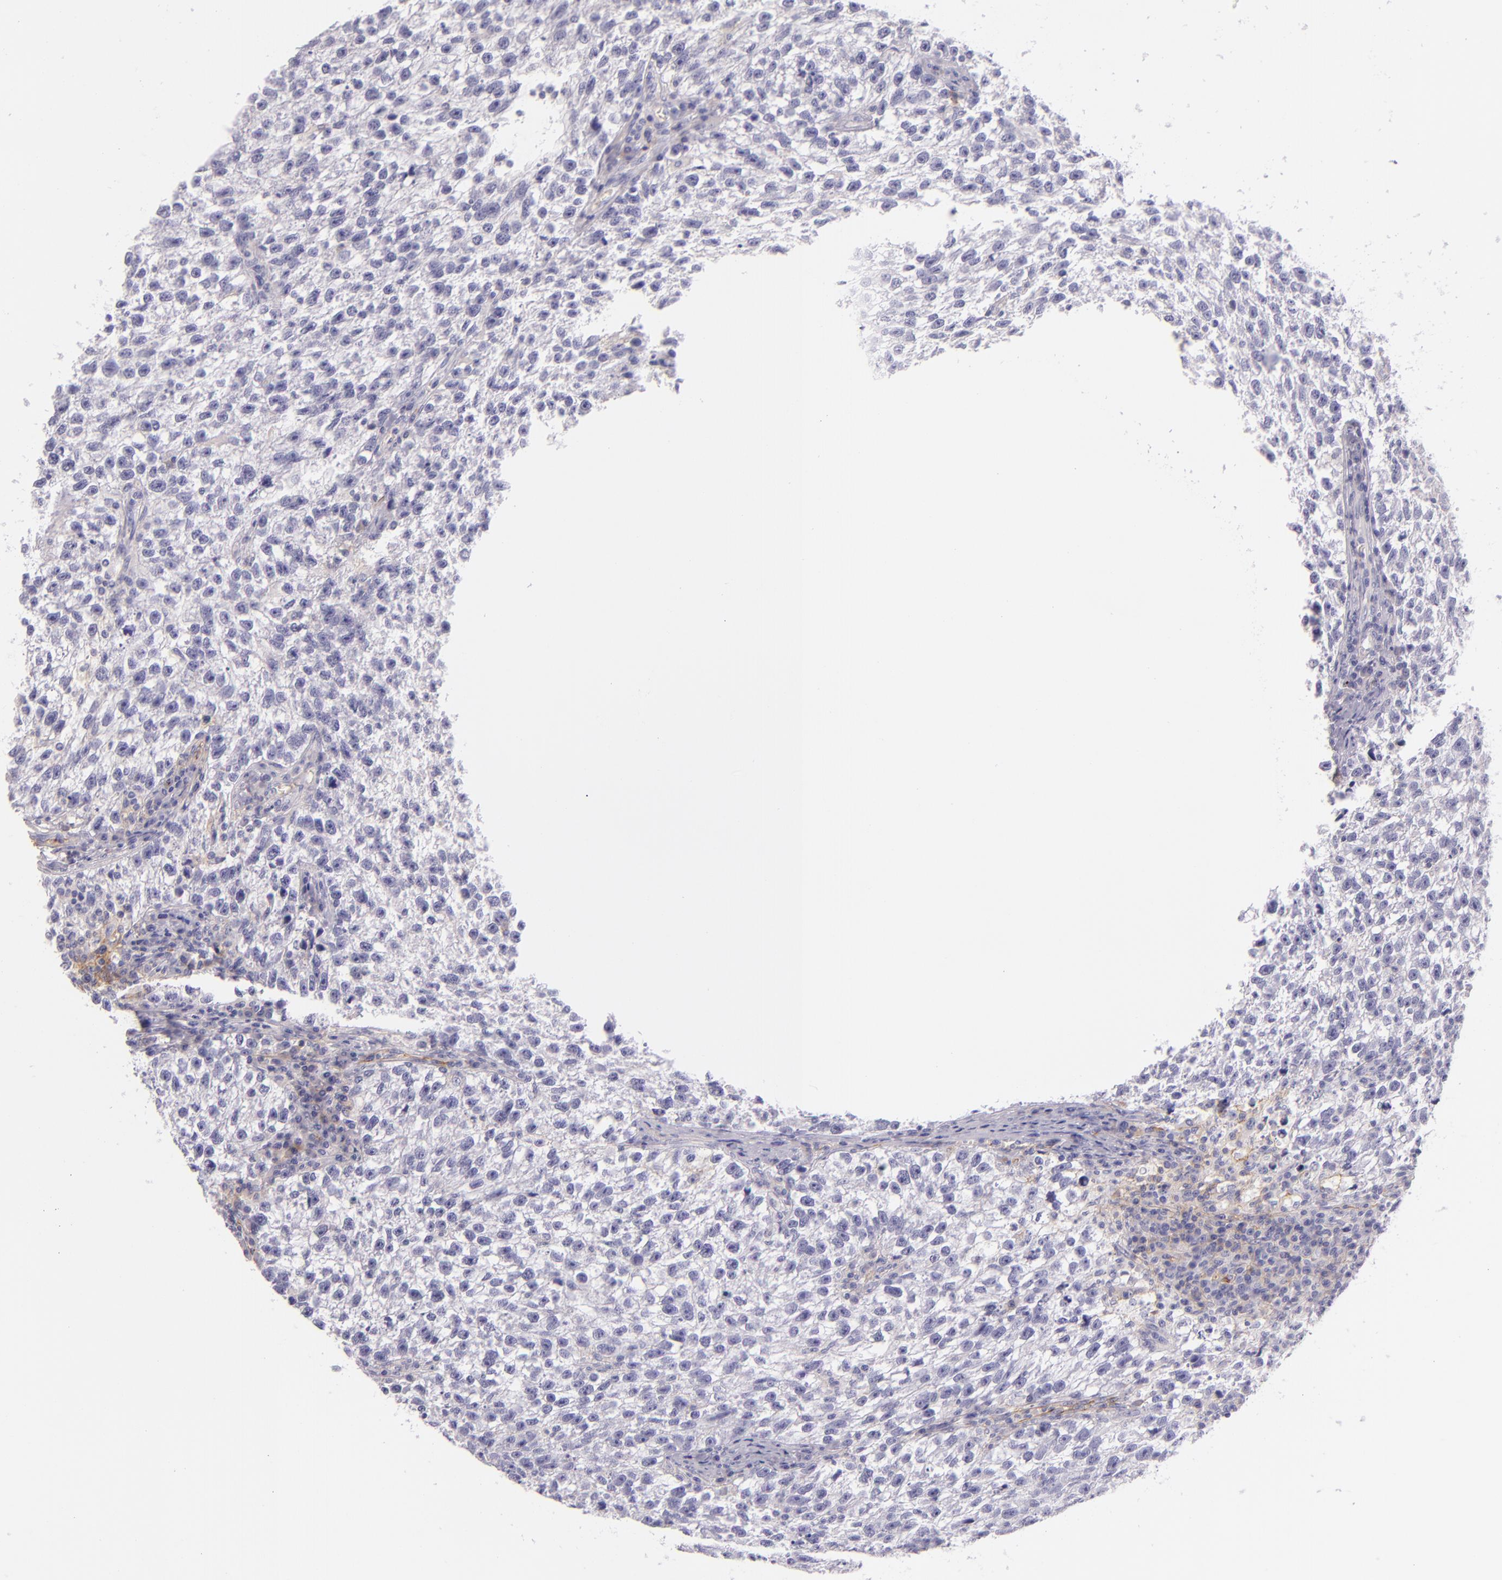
{"staining": {"intensity": "negative", "quantity": "none", "location": "none"}, "tissue": "testis cancer", "cell_type": "Tumor cells", "image_type": "cancer", "snomed": [{"axis": "morphology", "description": "Seminoma, NOS"}, {"axis": "topography", "description": "Testis"}], "caption": "Immunohistochemical staining of human testis cancer reveals no significant positivity in tumor cells. (Stains: DAB immunohistochemistry with hematoxylin counter stain, Microscopy: brightfield microscopy at high magnification).", "gene": "ICAM1", "patient": {"sex": "male", "age": 38}}